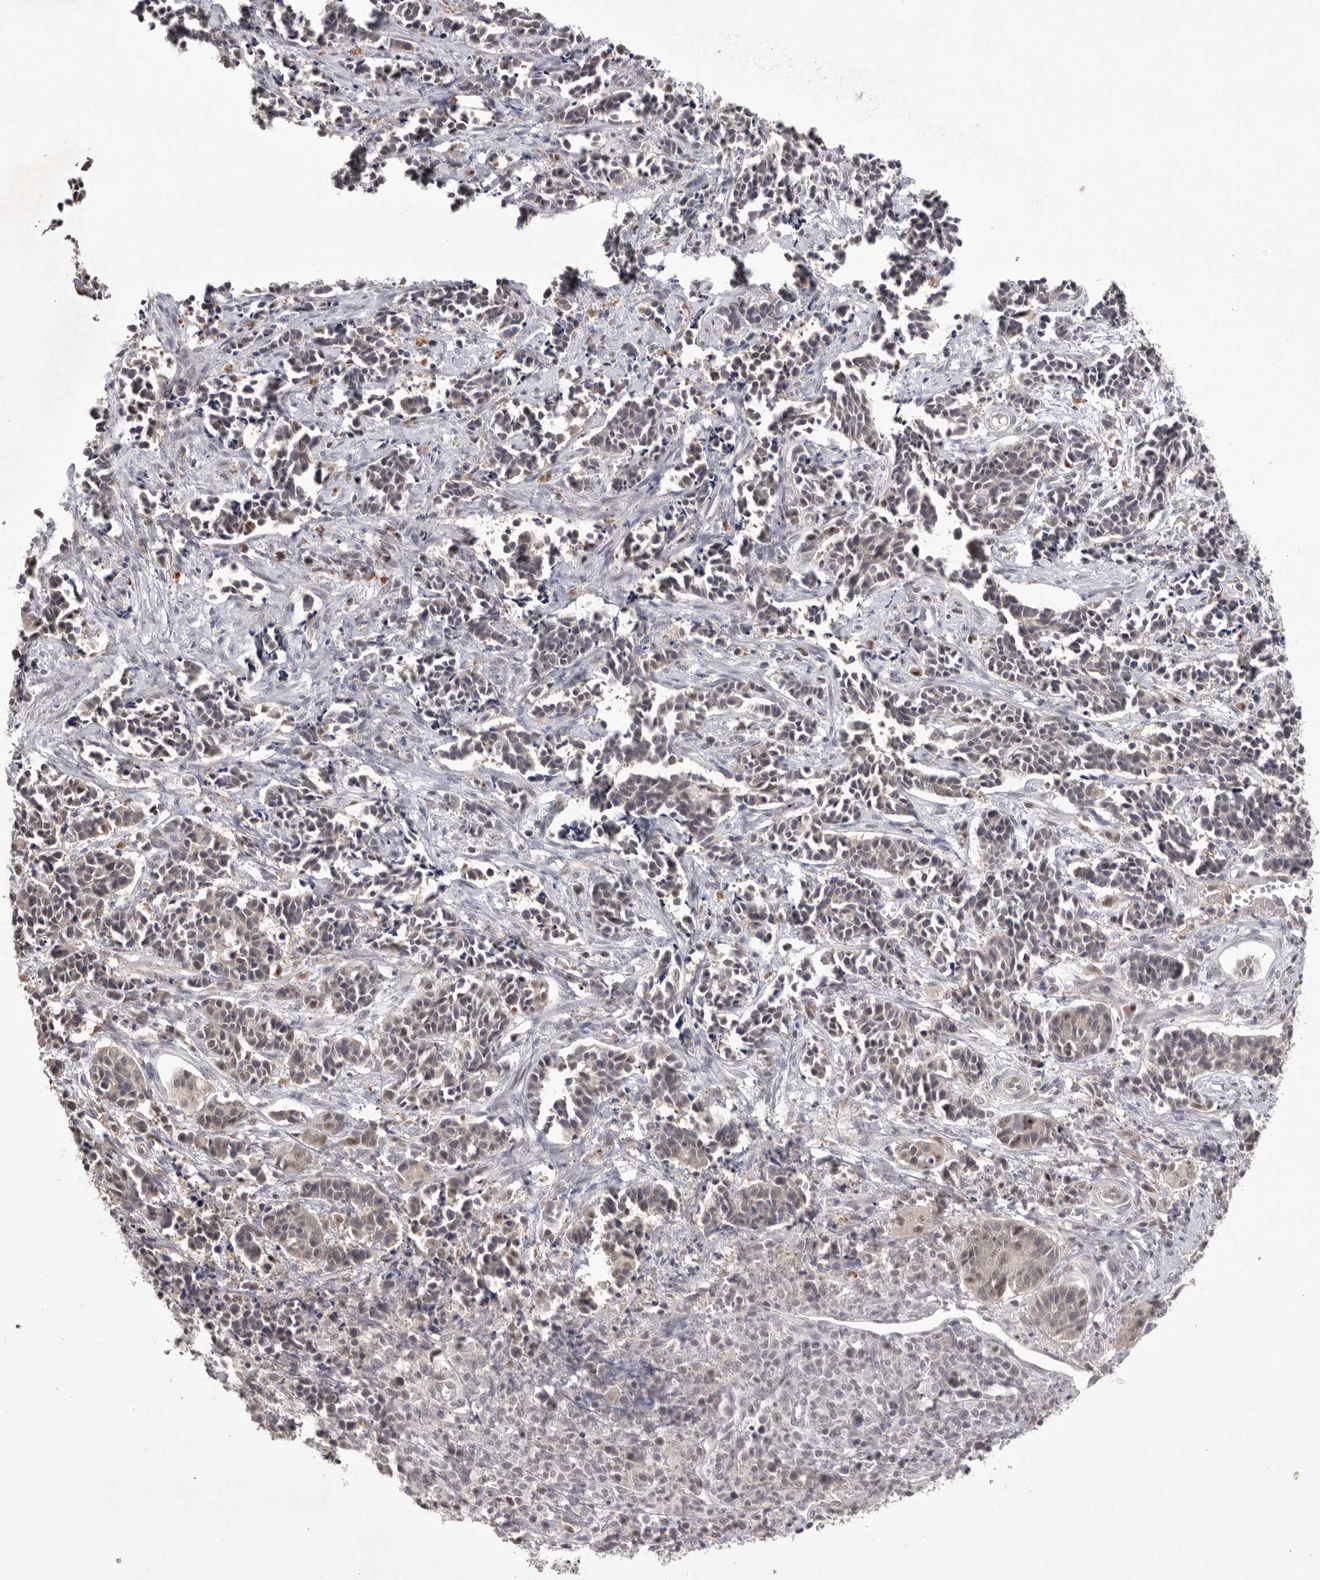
{"staining": {"intensity": "weak", "quantity": "<25%", "location": "nuclear"}, "tissue": "cervical cancer", "cell_type": "Tumor cells", "image_type": "cancer", "snomed": [{"axis": "morphology", "description": "Normal tissue, NOS"}, {"axis": "morphology", "description": "Squamous cell carcinoma, NOS"}, {"axis": "topography", "description": "Cervix"}], "caption": "Immunohistochemistry micrograph of neoplastic tissue: cervical cancer stained with DAB demonstrates no significant protein expression in tumor cells. (Brightfield microscopy of DAB IHC at high magnification).", "gene": "HUS1", "patient": {"sex": "female", "age": 35}}